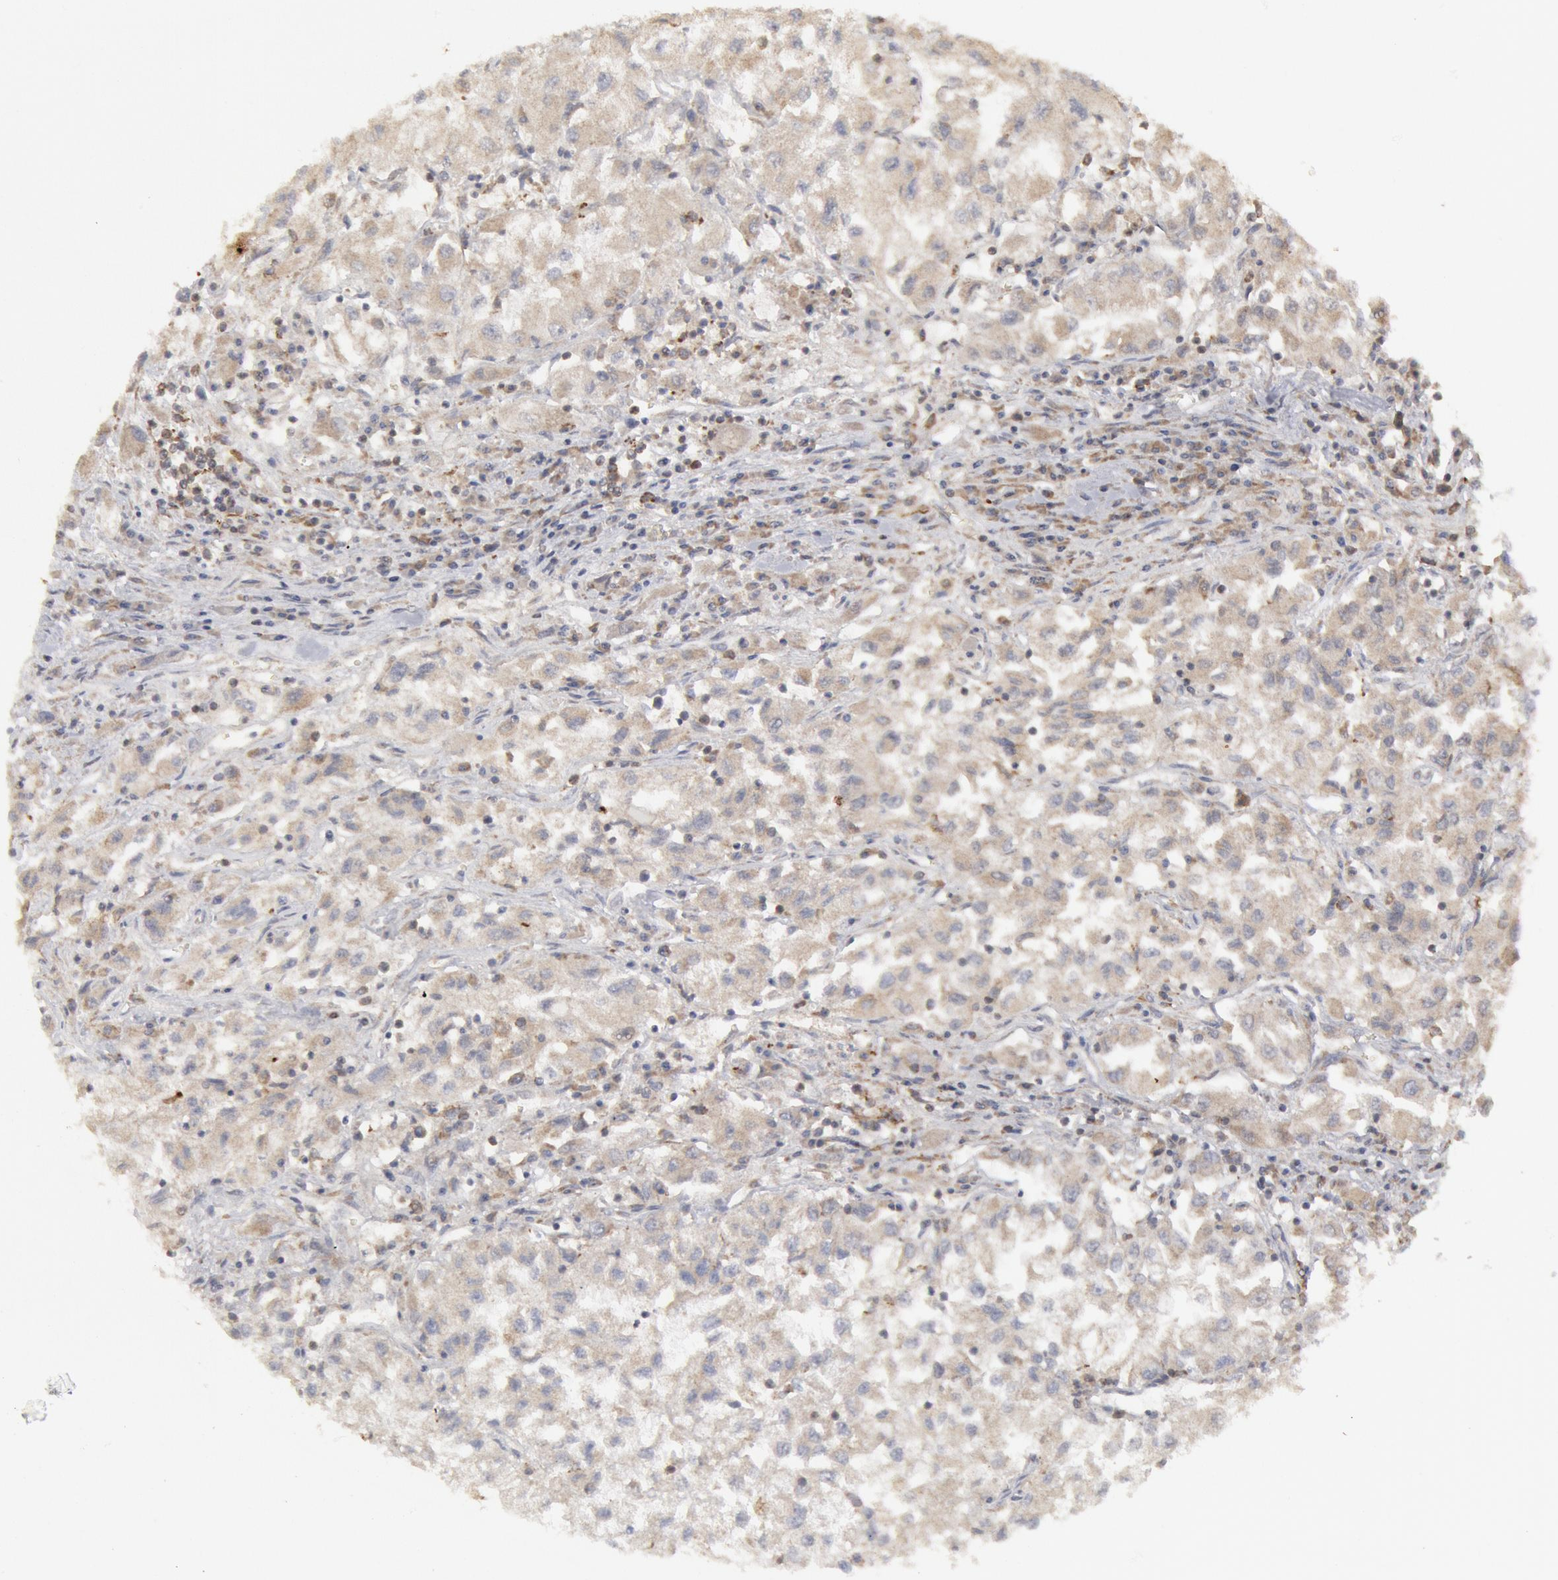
{"staining": {"intensity": "weak", "quantity": "25%-75%", "location": "cytoplasmic/membranous"}, "tissue": "renal cancer", "cell_type": "Tumor cells", "image_type": "cancer", "snomed": [{"axis": "morphology", "description": "Adenocarcinoma, NOS"}, {"axis": "topography", "description": "Kidney"}], "caption": "A brown stain shows weak cytoplasmic/membranous staining of a protein in human adenocarcinoma (renal) tumor cells. The protein of interest is shown in brown color, while the nuclei are stained blue.", "gene": "OSBPL8", "patient": {"sex": "male", "age": 59}}